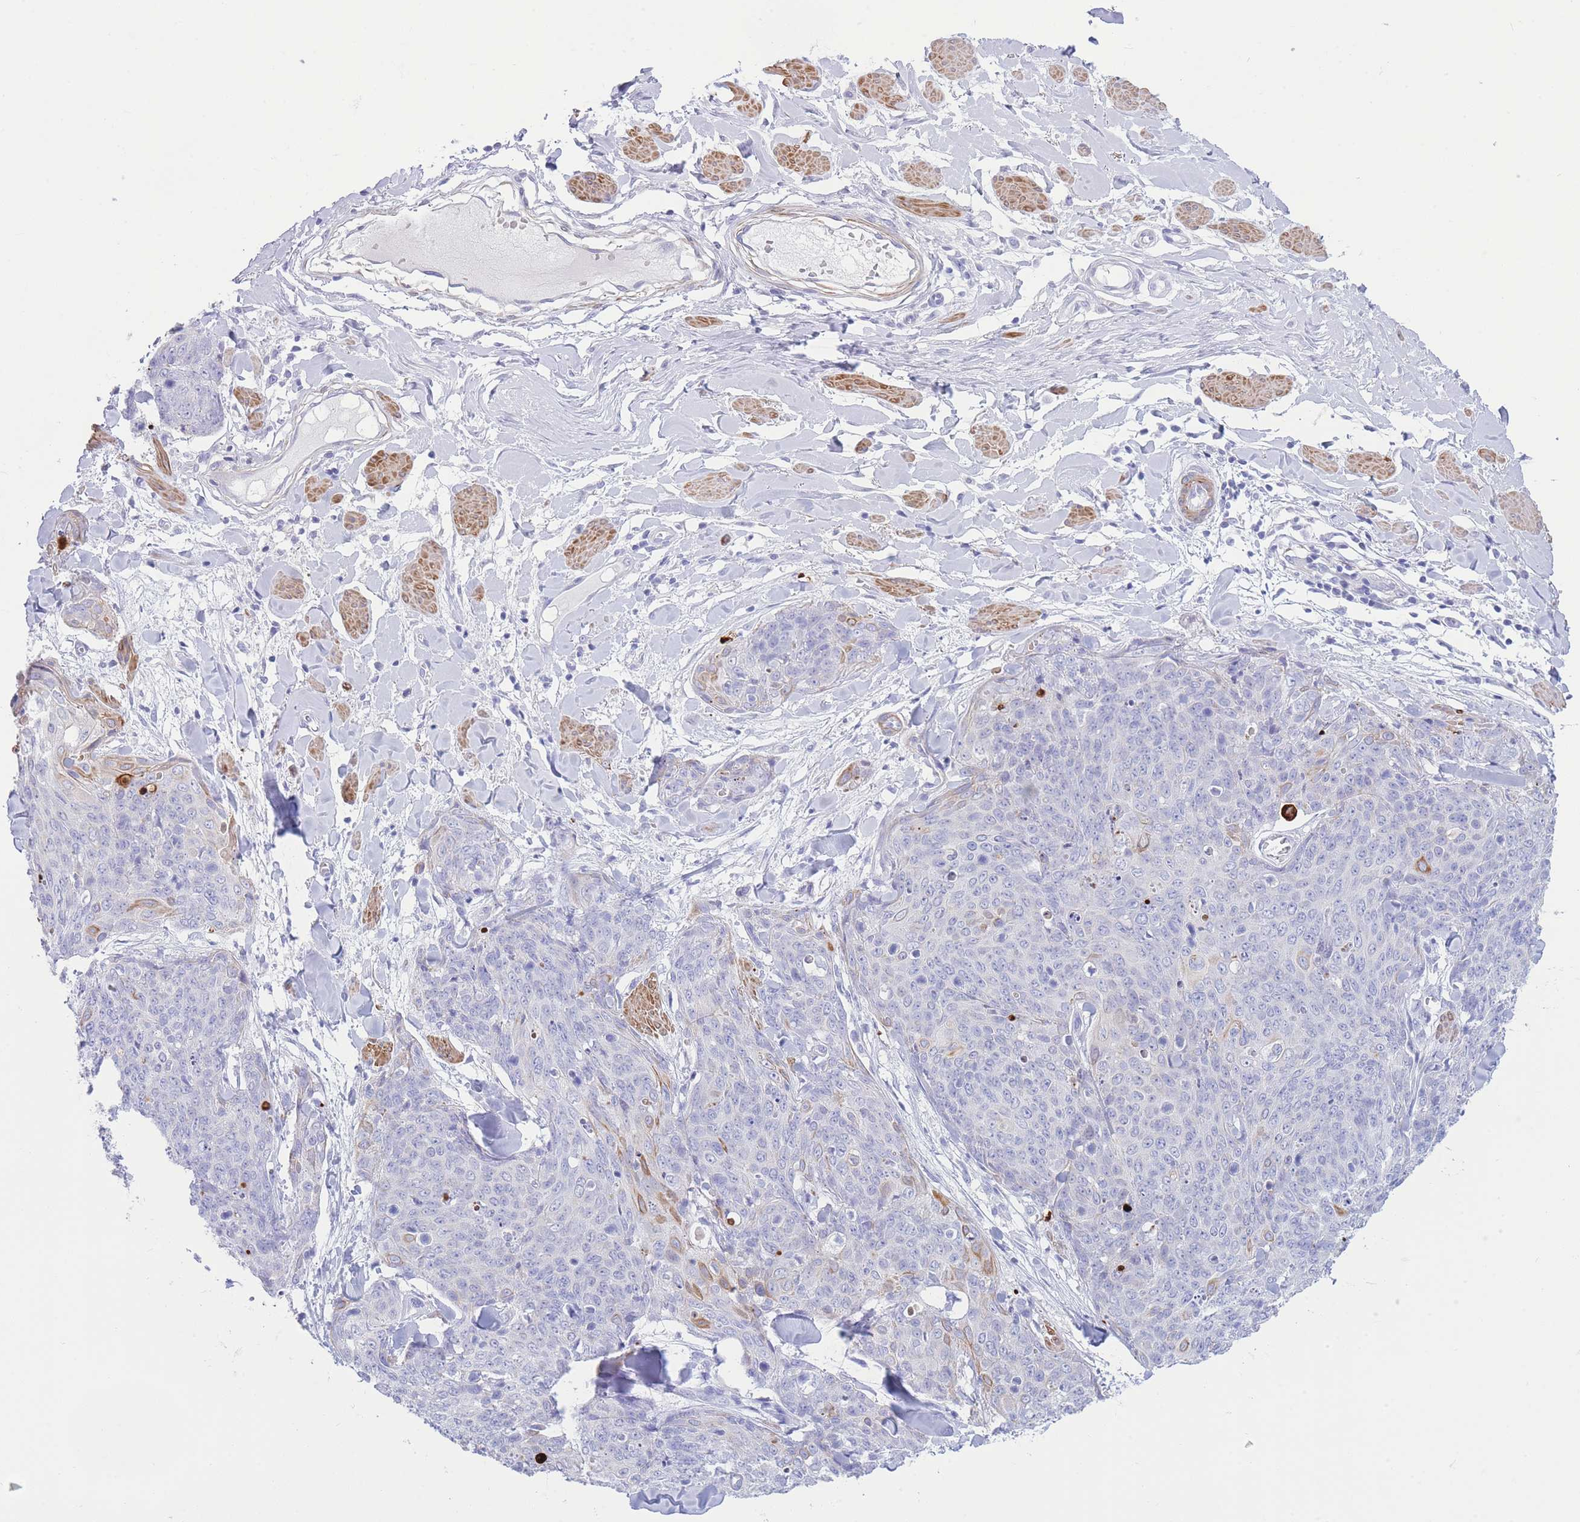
{"staining": {"intensity": "negative", "quantity": "none", "location": "none"}, "tissue": "skin cancer", "cell_type": "Tumor cells", "image_type": "cancer", "snomed": [{"axis": "morphology", "description": "Squamous cell carcinoma, NOS"}, {"axis": "topography", "description": "Skin"}, {"axis": "topography", "description": "Vulva"}], "caption": "The immunohistochemistry (IHC) histopathology image has no significant positivity in tumor cells of squamous cell carcinoma (skin) tissue.", "gene": "VWA8", "patient": {"sex": "female", "age": 85}}